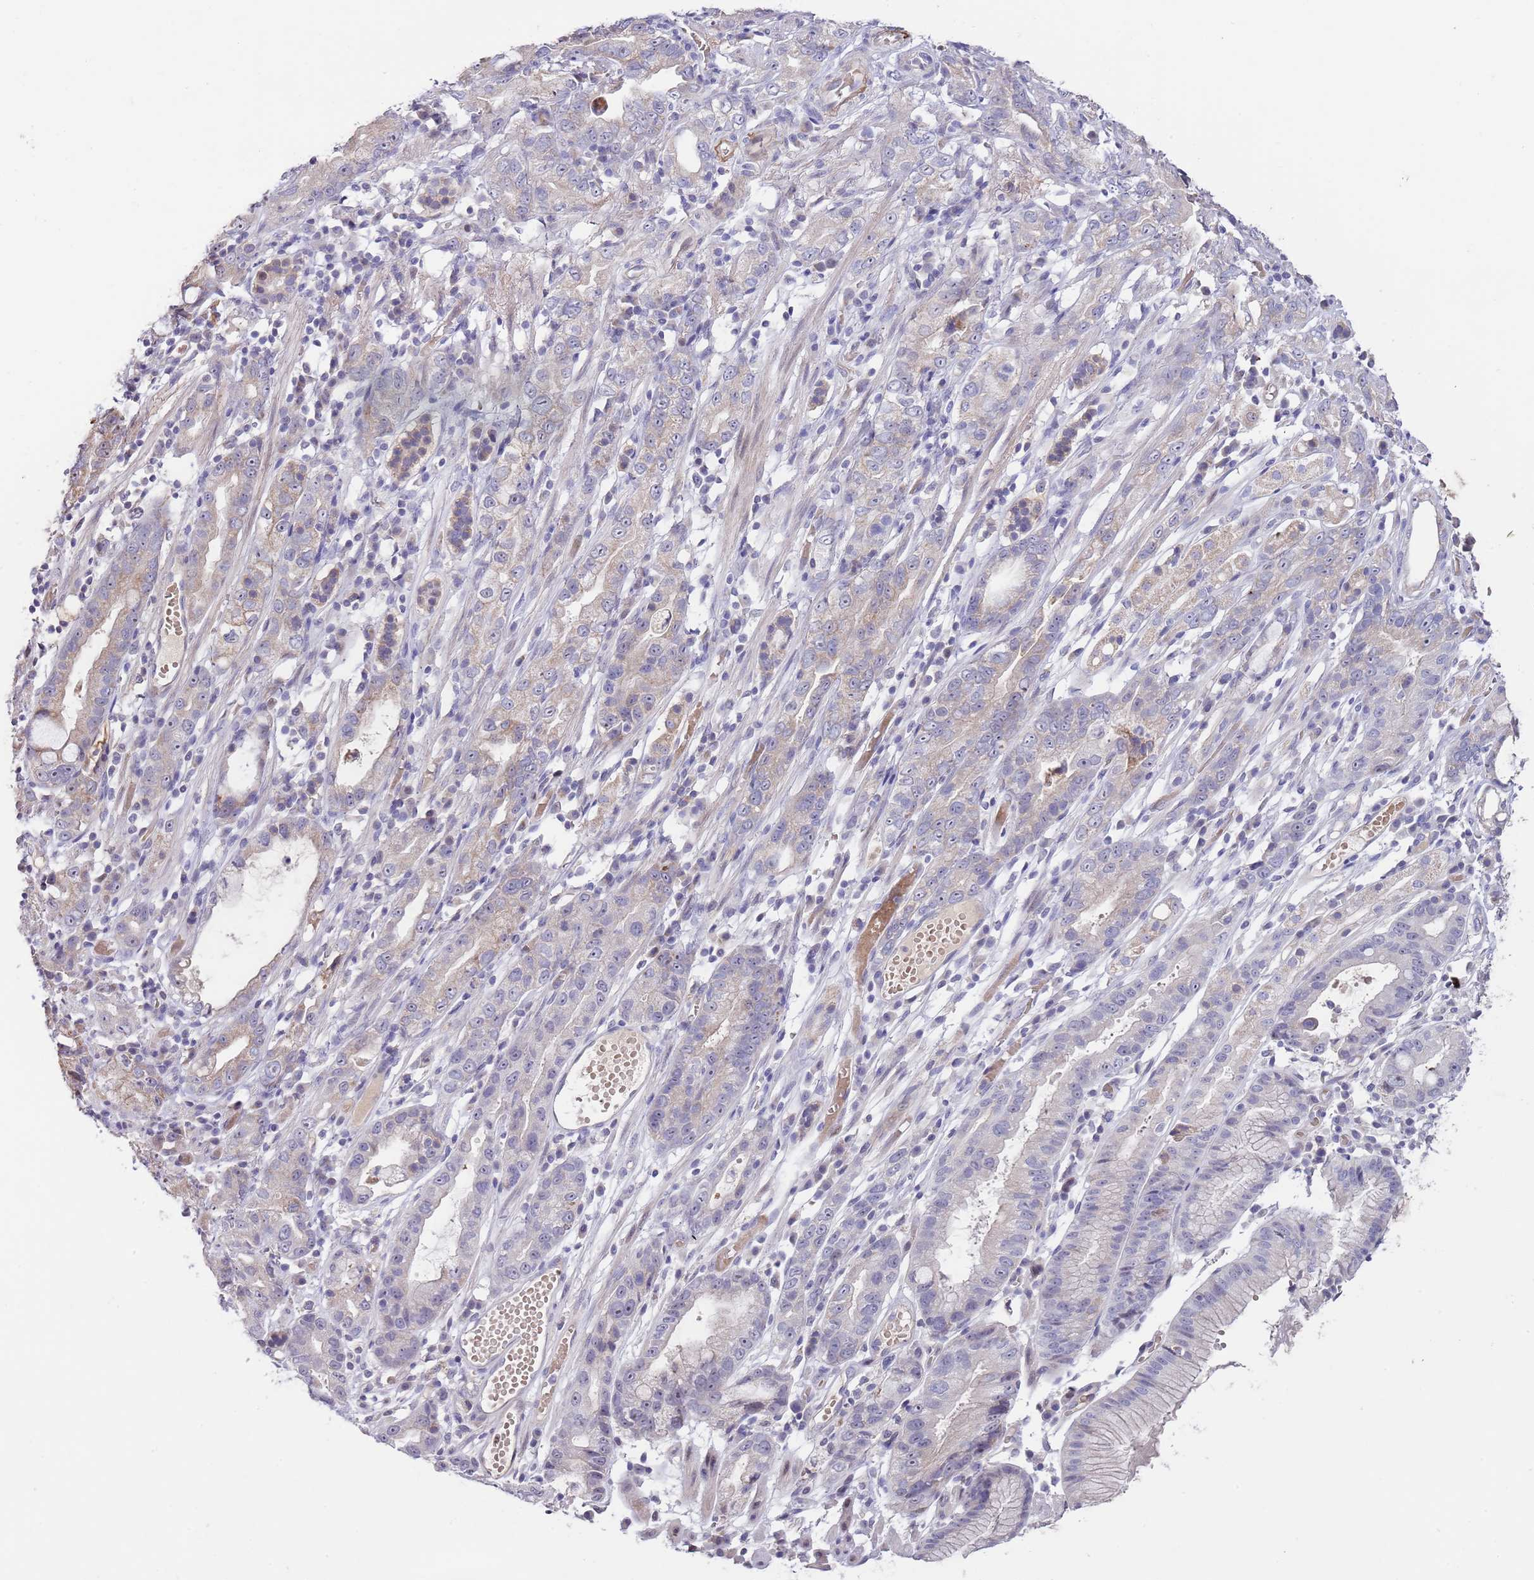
{"staining": {"intensity": "weak", "quantity": "<25%", "location": "cytoplasmic/membranous"}, "tissue": "stomach cancer", "cell_type": "Tumor cells", "image_type": "cancer", "snomed": [{"axis": "morphology", "description": "Adenocarcinoma, NOS"}, {"axis": "topography", "description": "Stomach"}], "caption": "Stomach adenocarcinoma was stained to show a protein in brown. There is no significant expression in tumor cells. Nuclei are stained in blue.", "gene": "AP1S2", "patient": {"sex": "male", "age": 55}}